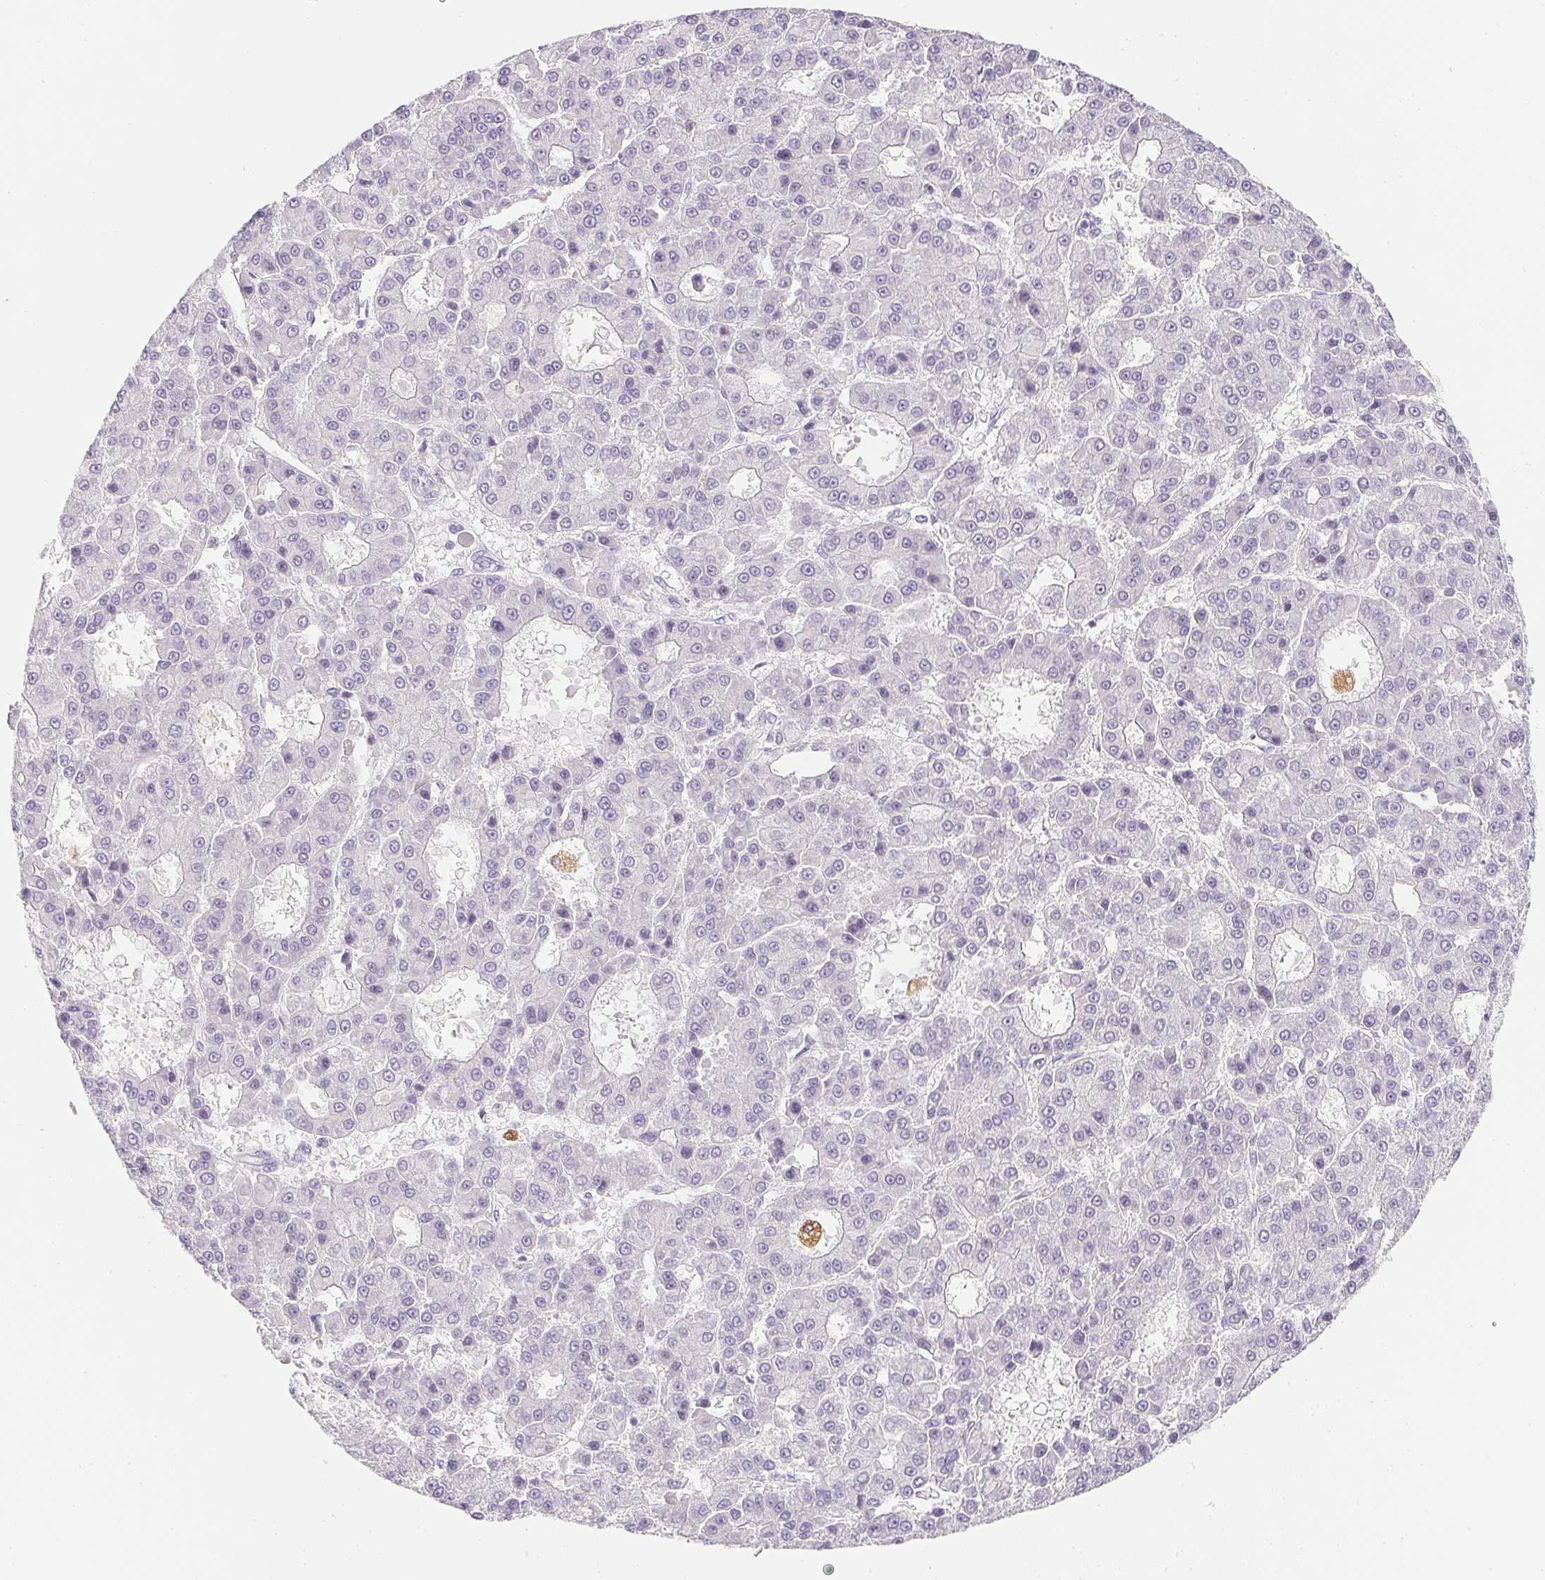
{"staining": {"intensity": "negative", "quantity": "none", "location": "none"}, "tissue": "liver cancer", "cell_type": "Tumor cells", "image_type": "cancer", "snomed": [{"axis": "morphology", "description": "Carcinoma, Hepatocellular, NOS"}, {"axis": "topography", "description": "Liver"}], "caption": "Tumor cells show no significant positivity in hepatocellular carcinoma (liver).", "gene": "SOAT1", "patient": {"sex": "male", "age": 70}}